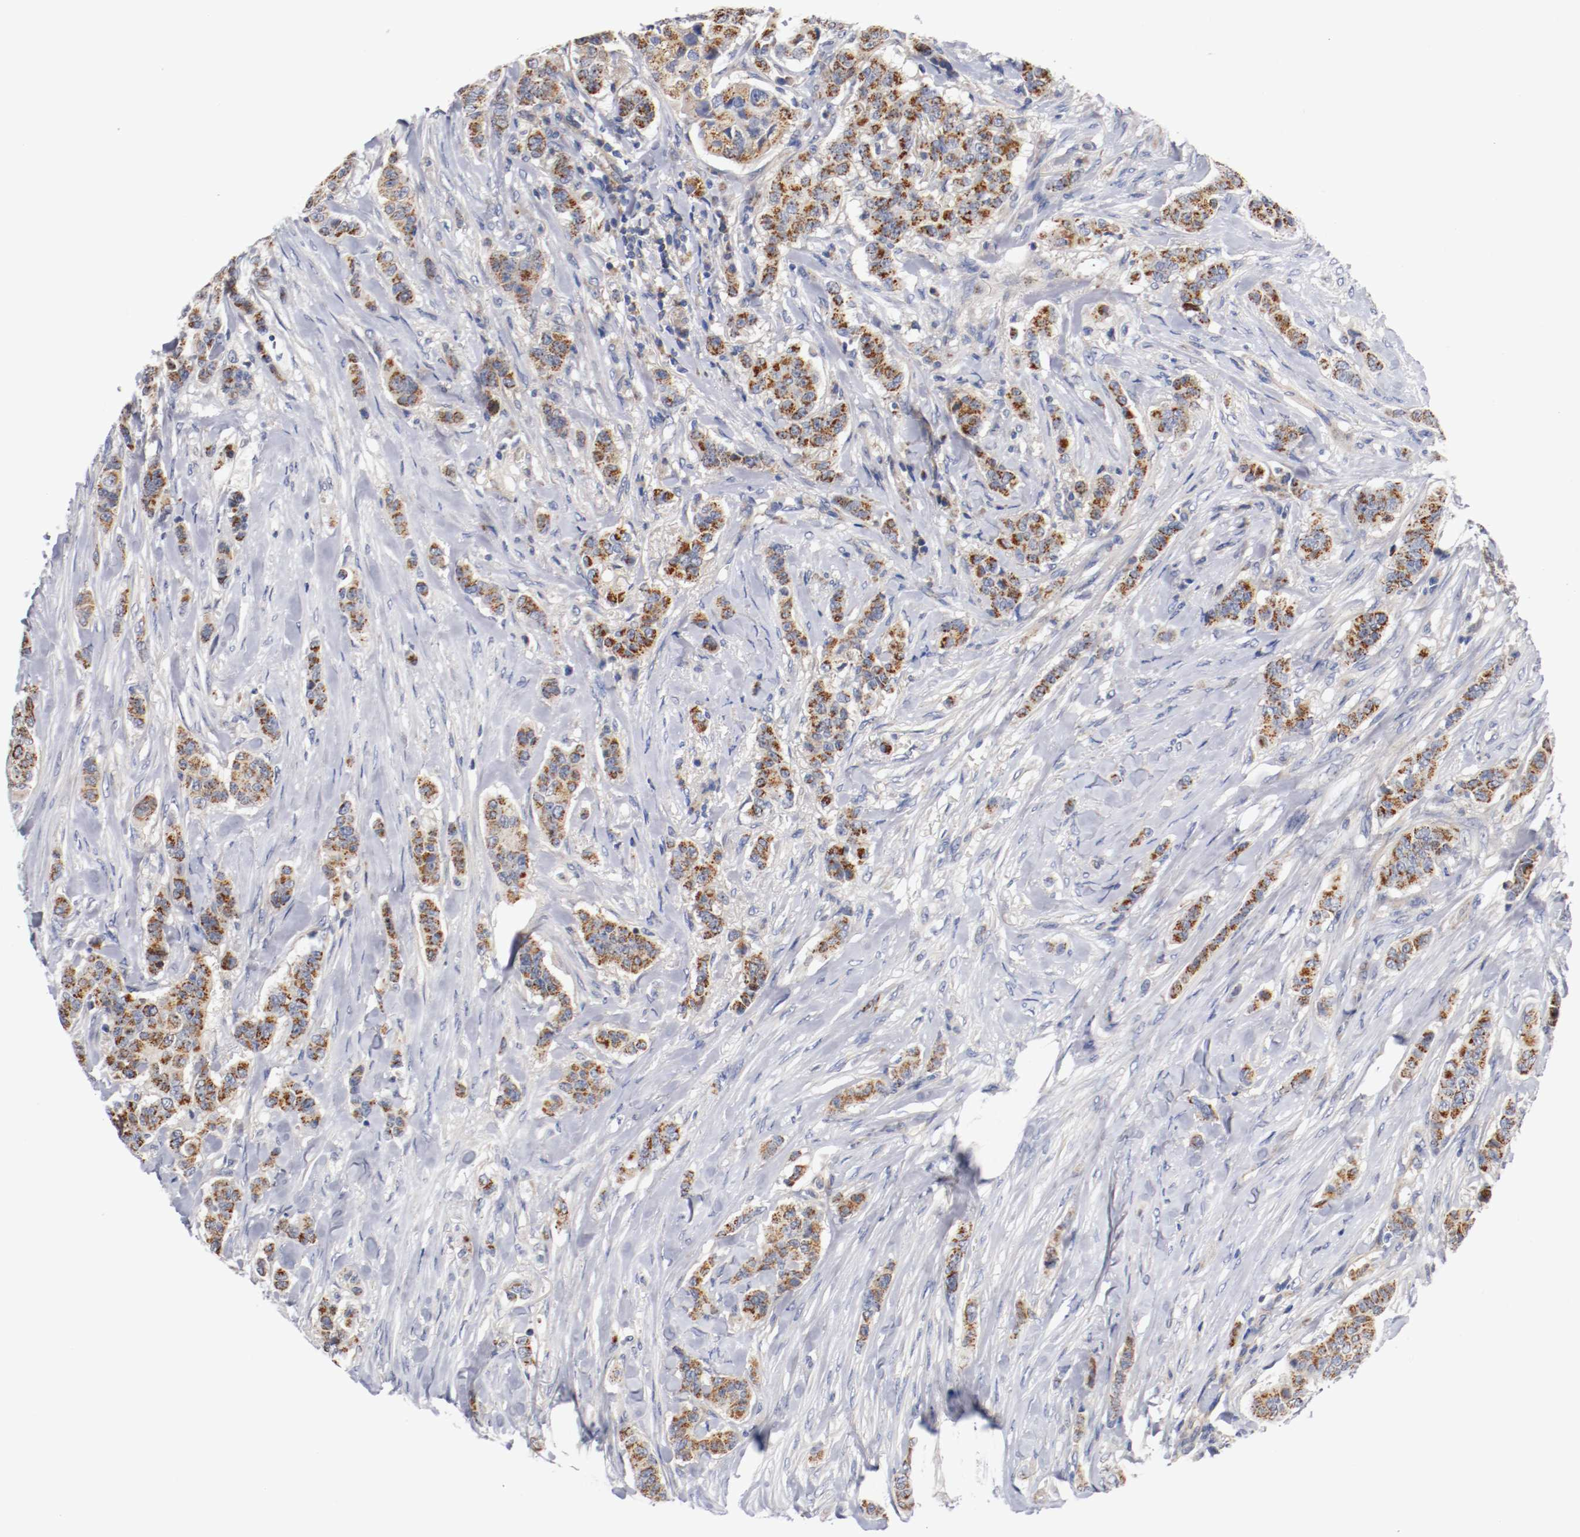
{"staining": {"intensity": "moderate", "quantity": ">75%", "location": "cytoplasmic/membranous"}, "tissue": "breast cancer", "cell_type": "Tumor cells", "image_type": "cancer", "snomed": [{"axis": "morphology", "description": "Duct carcinoma"}, {"axis": "topography", "description": "Breast"}], "caption": "Immunohistochemical staining of breast intraductal carcinoma shows medium levels of moderate cytoplasmic/membranous protein positivity in approximately >75% of tumor cells. Using DAB (3,3'-diaminobenzidine) (brown) and hematoxylin (blue) stains, captured at high magnification using brightfield microscopy.", "gene": "PCSK6", "patient": {"sex": "female", "age": 40}}